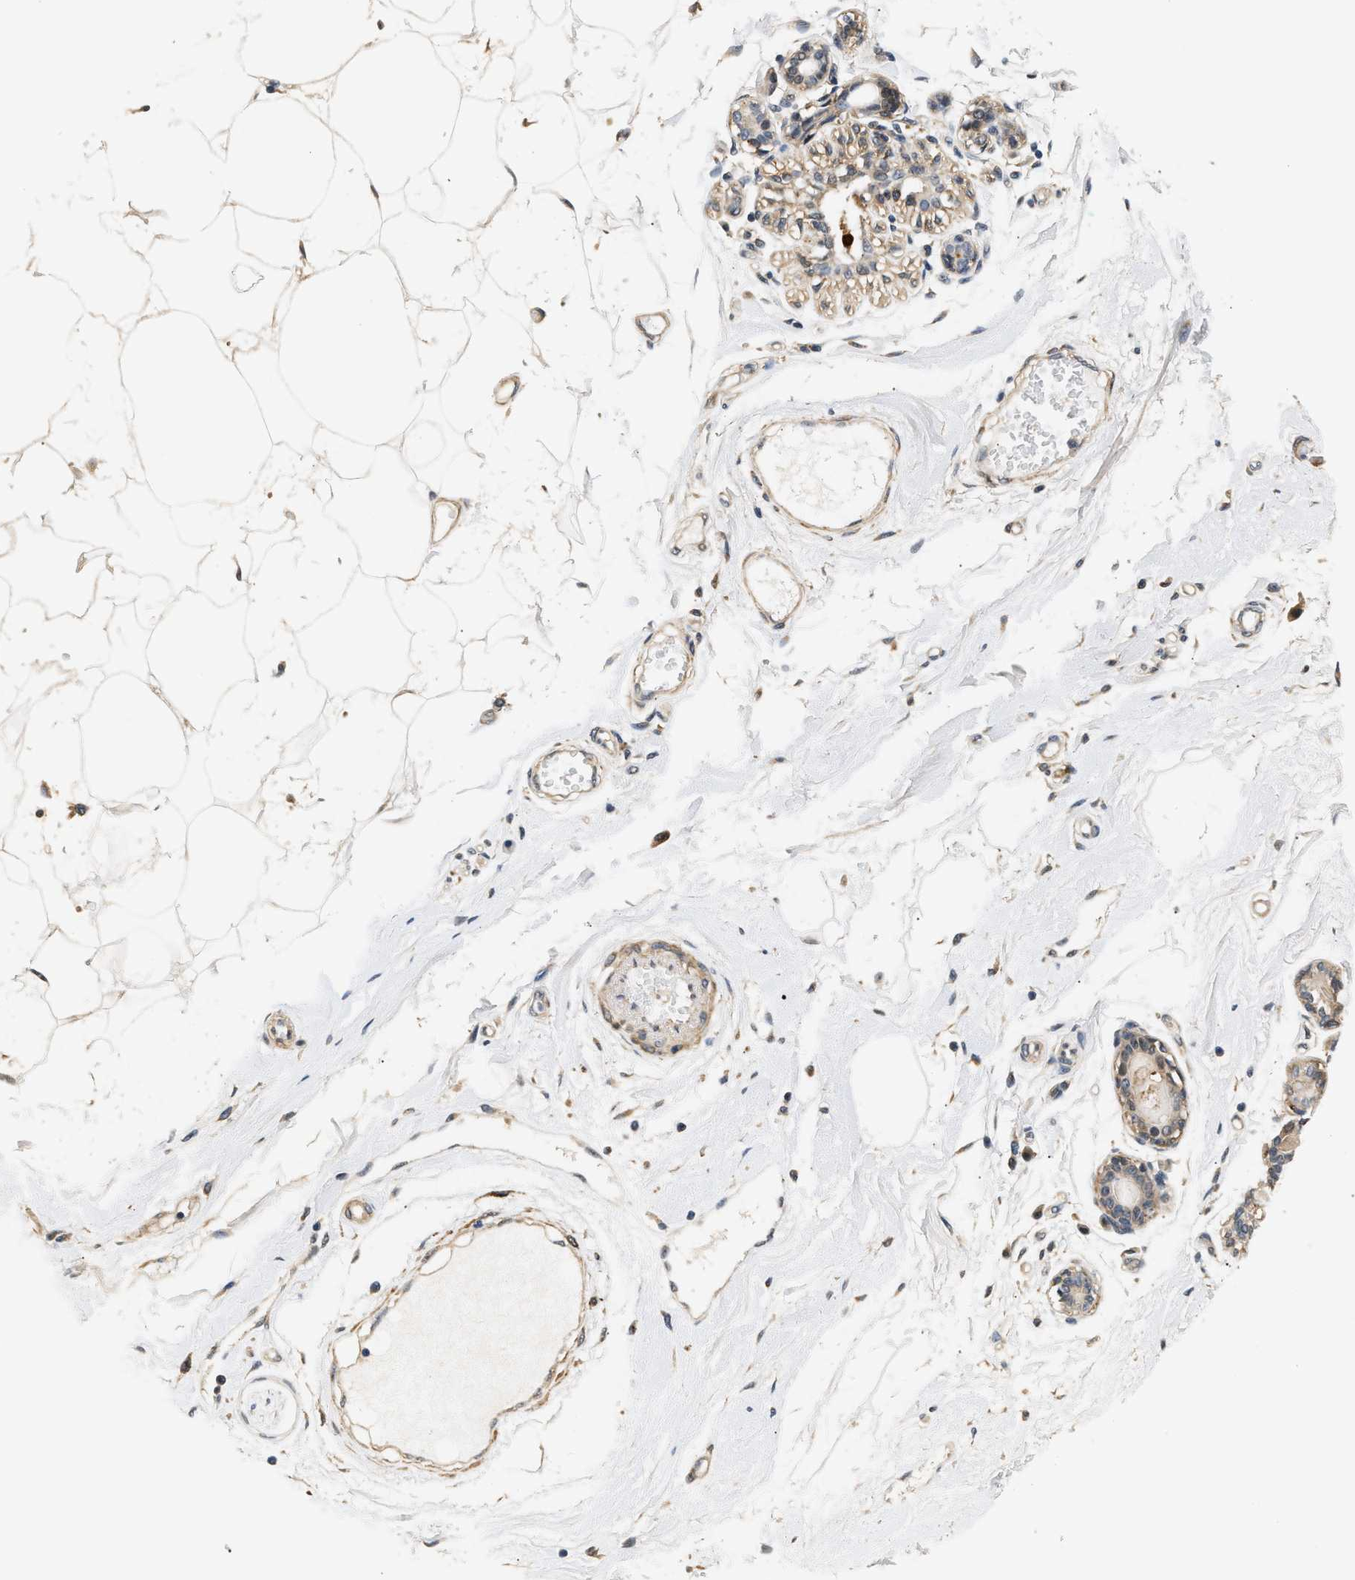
{"staining": {"intensity": "moderate", "quantity": ">75%", "location": "cytoplasmic/membranous"}, "tissue": "breast", "cell_type": "Adipocytes", "image_type": "normal", "snomed": [{"axis": "morphology", "description": "Normal tissue, NOS"}, {"axis": "morphology", "description": "Lobular carcinoma"}, {"axis": "topography", "description": "Breast"}], "caption": "An immunohistochemistry (IHC) micrograph of benign tissue is shown. Protein staining in brown highlights moderate cytoplasmic/membranous positivity in breast within adipocytes. (DAB (3,3'-diaminobenzidine) IHC with brightfield microscopy, high magnification).", "gene": "LARP6", "patient": {"sex": "female", "age": 59}}